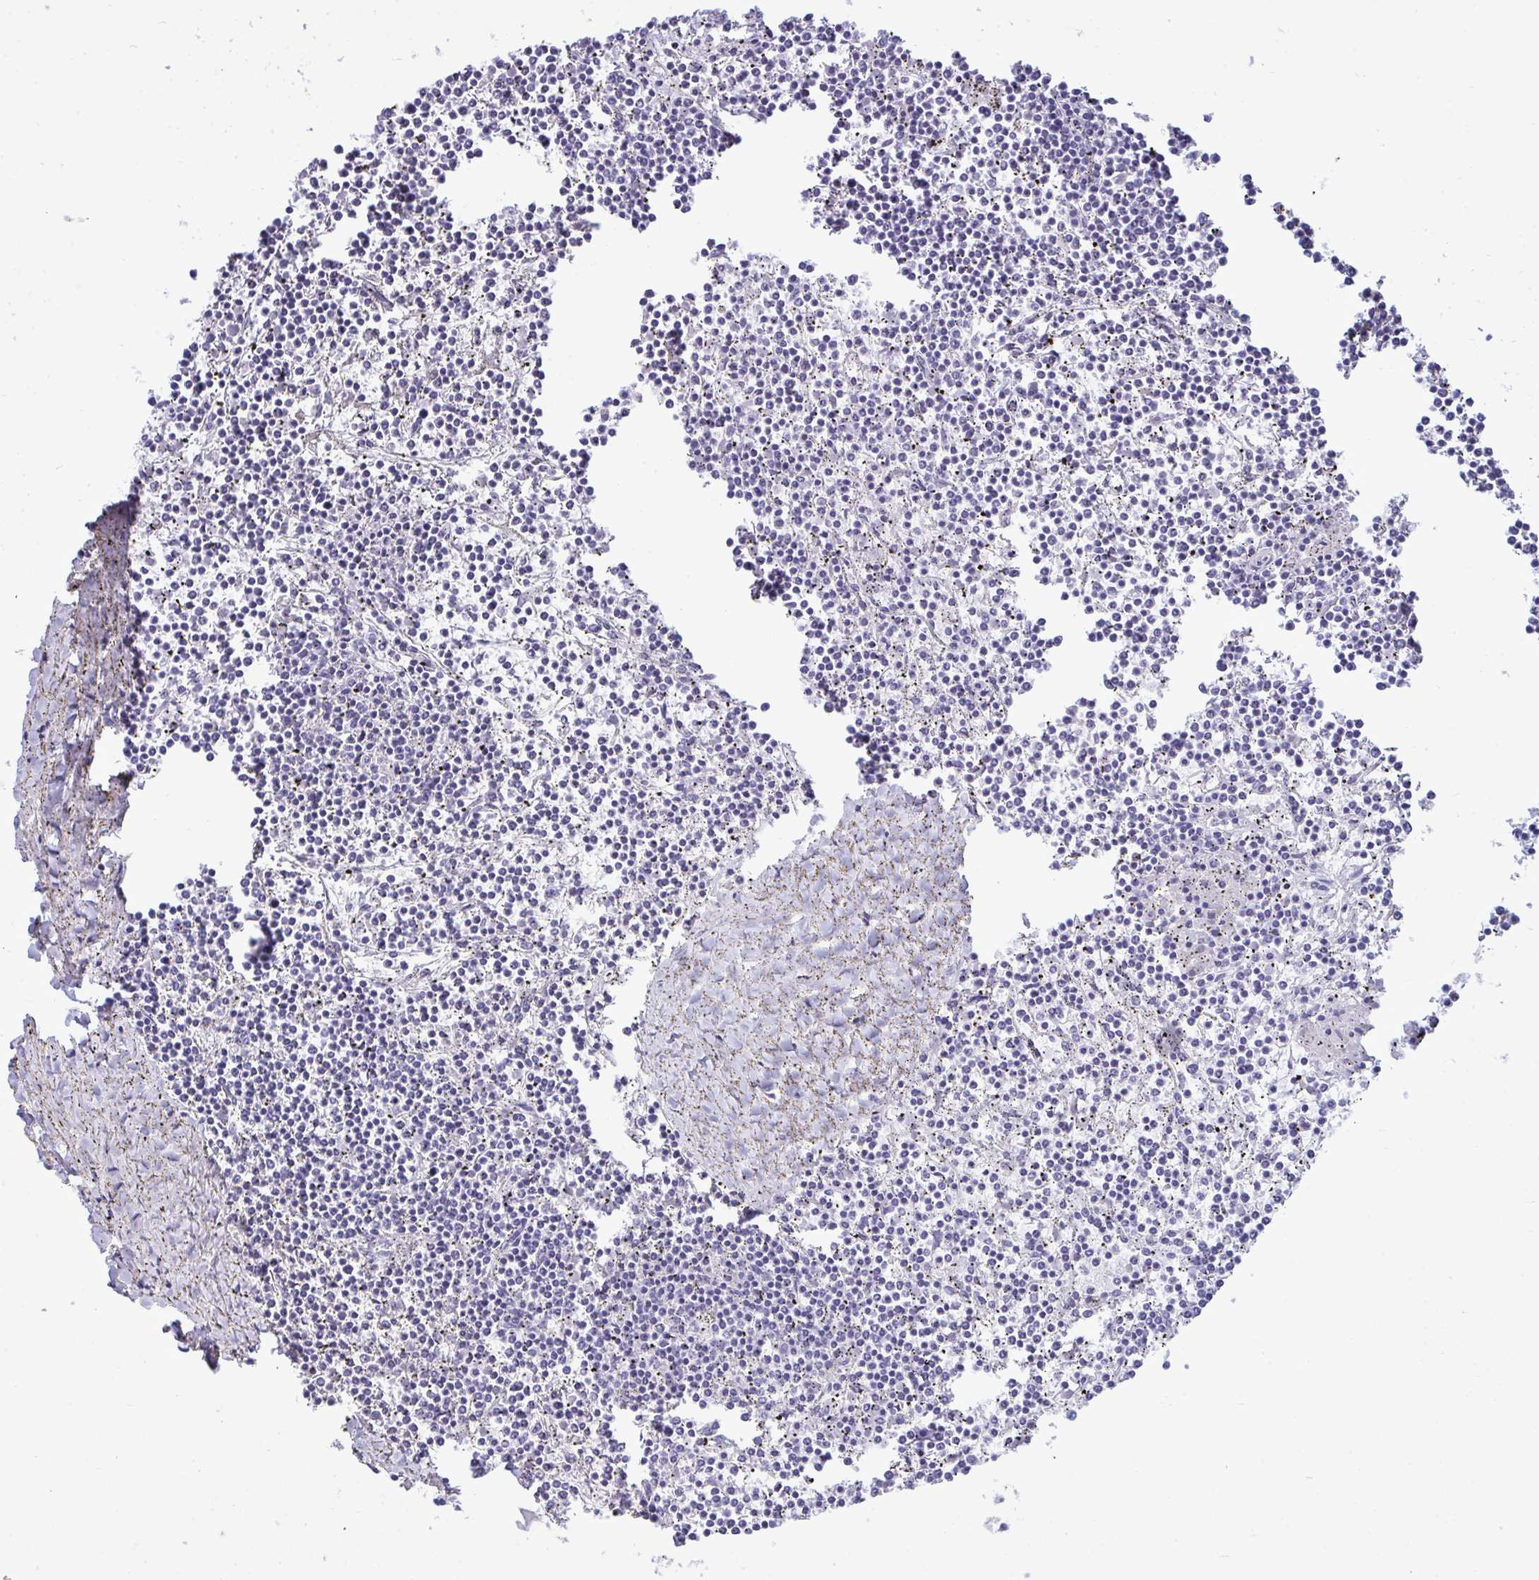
{"staining": {"intensity": "negative", "quantity": "none", "location": "none"}, "tissue": "lymphoma", "cell_type": "Tumor cells", "image_type": "cancer", "snomed": [{"axis": "morphology", "description": "Malignant lymphoma, non-Hodgkin's type, Low grade"}, {"axis": "topography", "description": "Spleen"}], "caption": "Micrograph shows no significant protein staining in tumor cells of low-grade malignant lymphoma, non-Hodgkin's type.", "gene": "ANKRD60", "patient": {"sex": "female", "age": 19}}